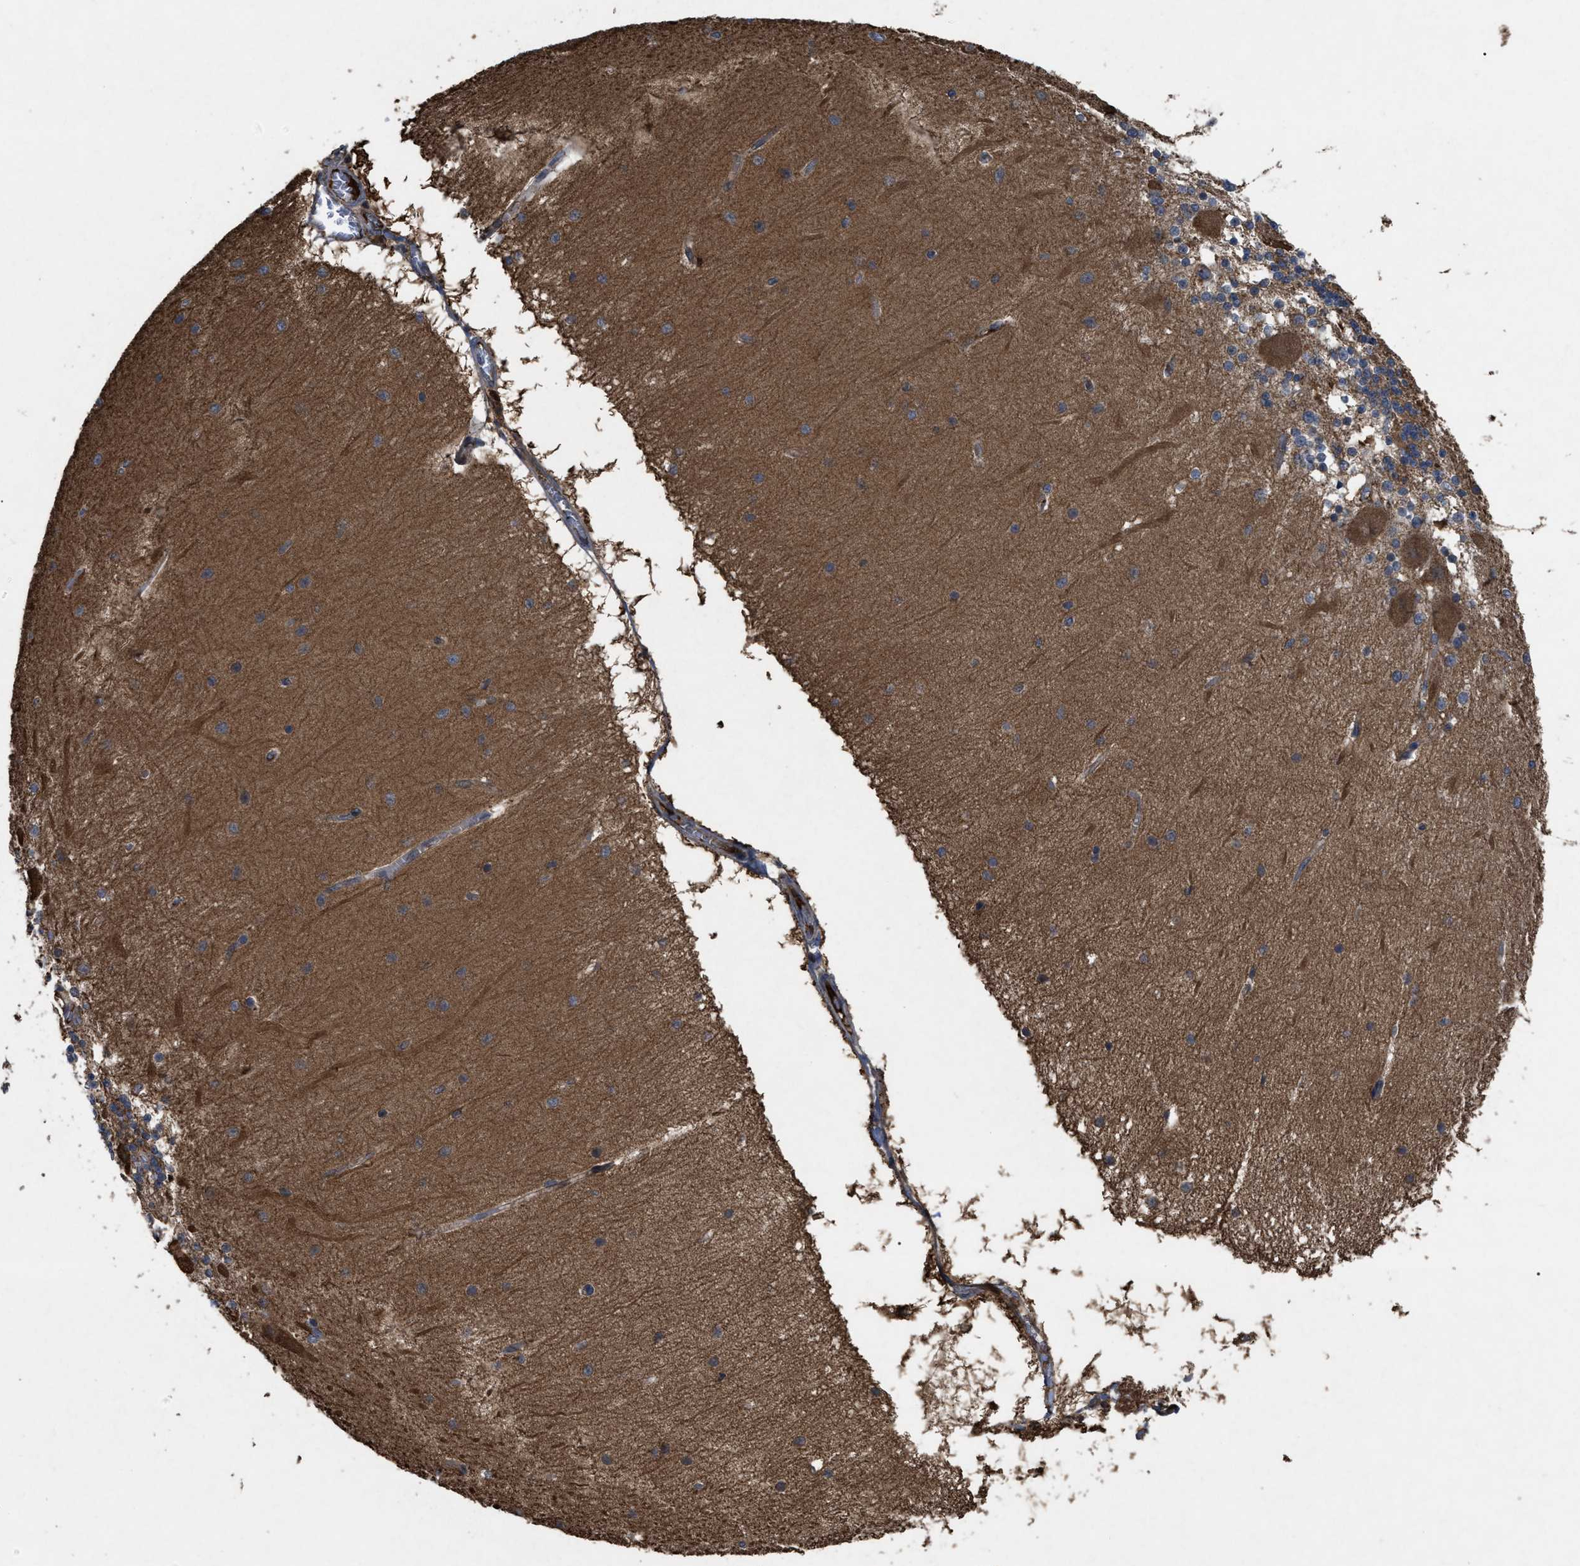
{"staining": {"intensity": "moderate", "quantity": ">75%", "location": "cytoplasmic/membranous"}, "tissue": "cerebellum", "cell_type": "Cells in granular layer", "image_type": "normal", "snomed": [{"axis": "morphology", "description": "Normal tissue, NOS"}, {"axis": "topography", "description": "Cerebellum"}], "caption": "The micrograph shows staining of unremarkable cerebellum, revealing moderate cytoplasmic/membranous protein positivity (brown color) within cells in granular layer.", "gene": "RAB2A", "patient": {"sex": "female", "age": 54}}